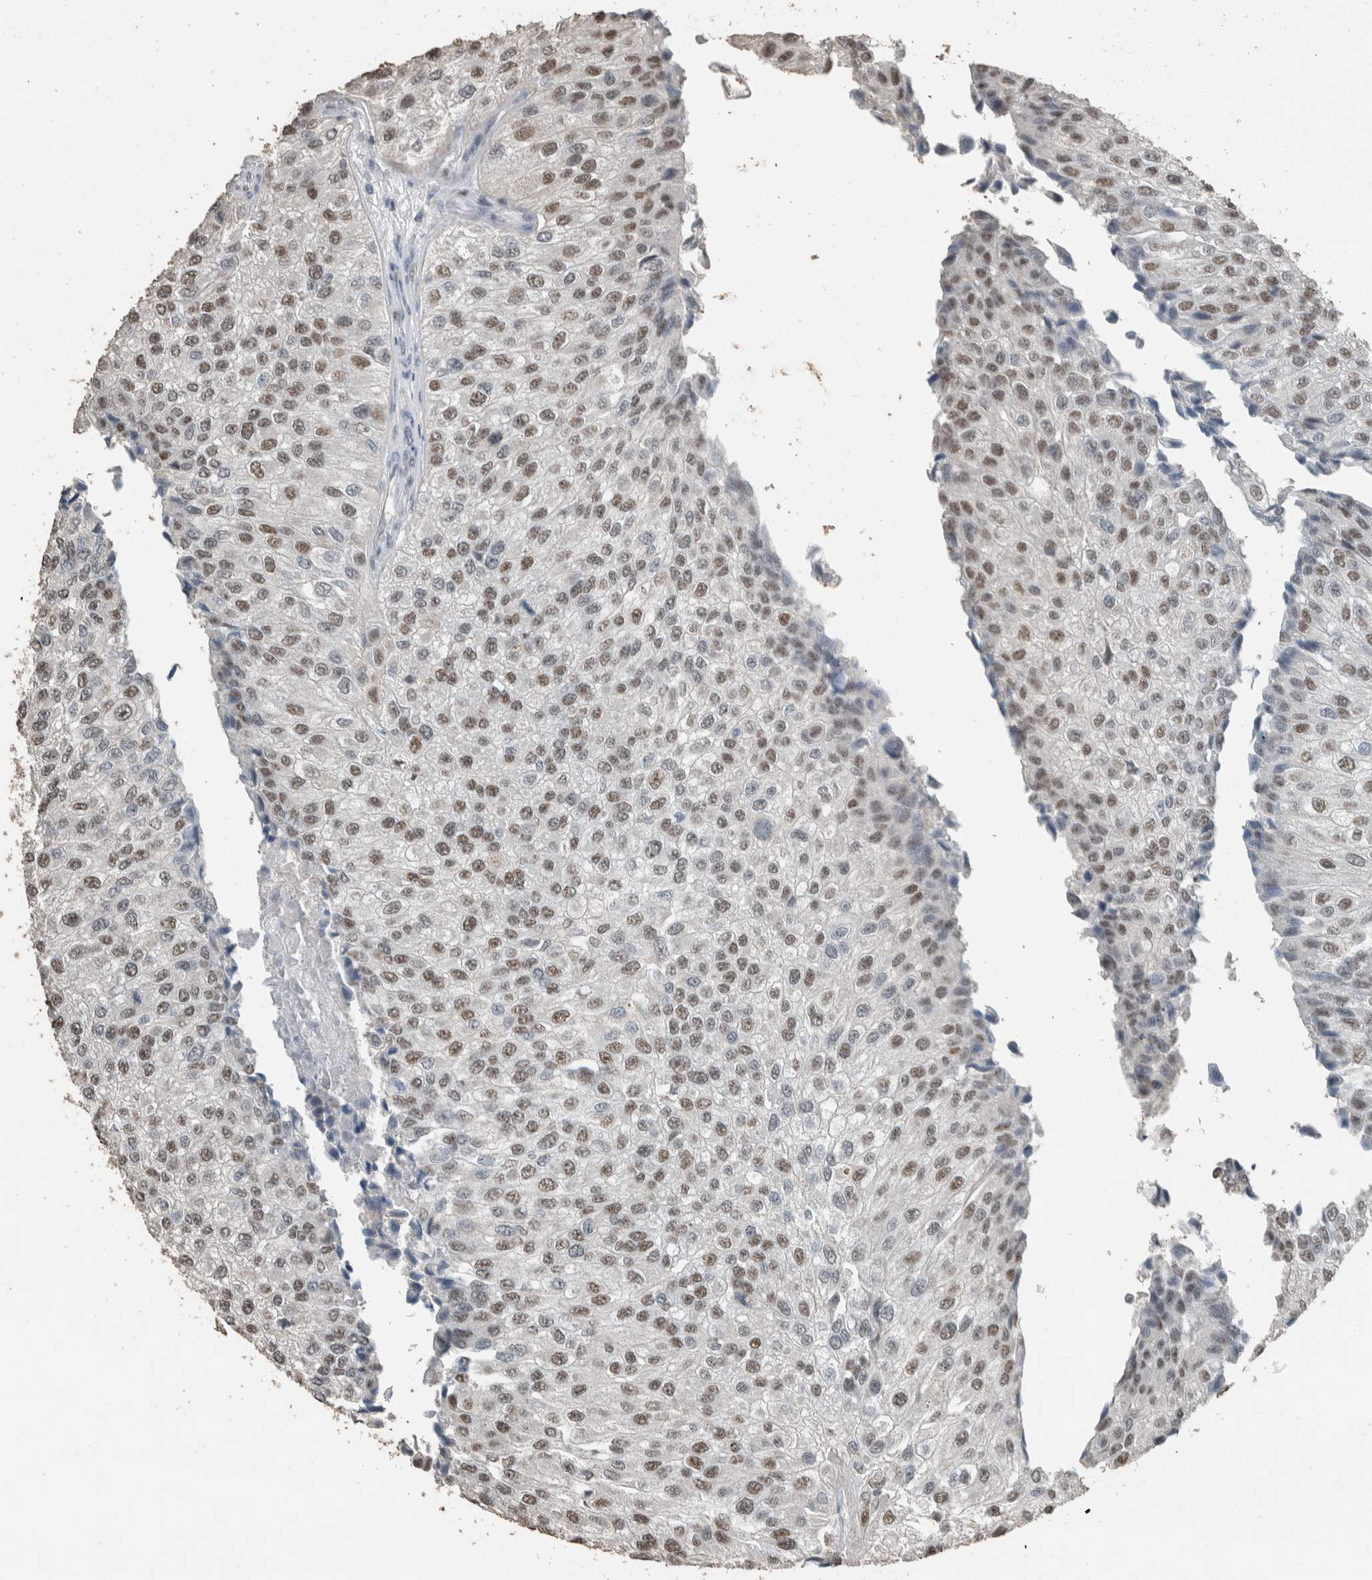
{"staining": {"intensity": "moderate", "quantity": ">75%", "location": "nuclear"}, "tissue": "urothelial cancer", "cell_type": "Tumor cells", "image_type": "cancer", "snomed": [{"axis": "morphology", "description": "Urothelial carcinoma, High grade"}, {"axis": "topography", "description": "Kidney"}, {"axis": "topography", "description": "Urinary bladder"}], "caption": "Brown immunohistochemical staining in urothelial cancer shows moderate nuclear expression in approximately >75% of tumor cells.", "gene": "ACVR2B", "patient": {"sex": "male", "age": 77}}